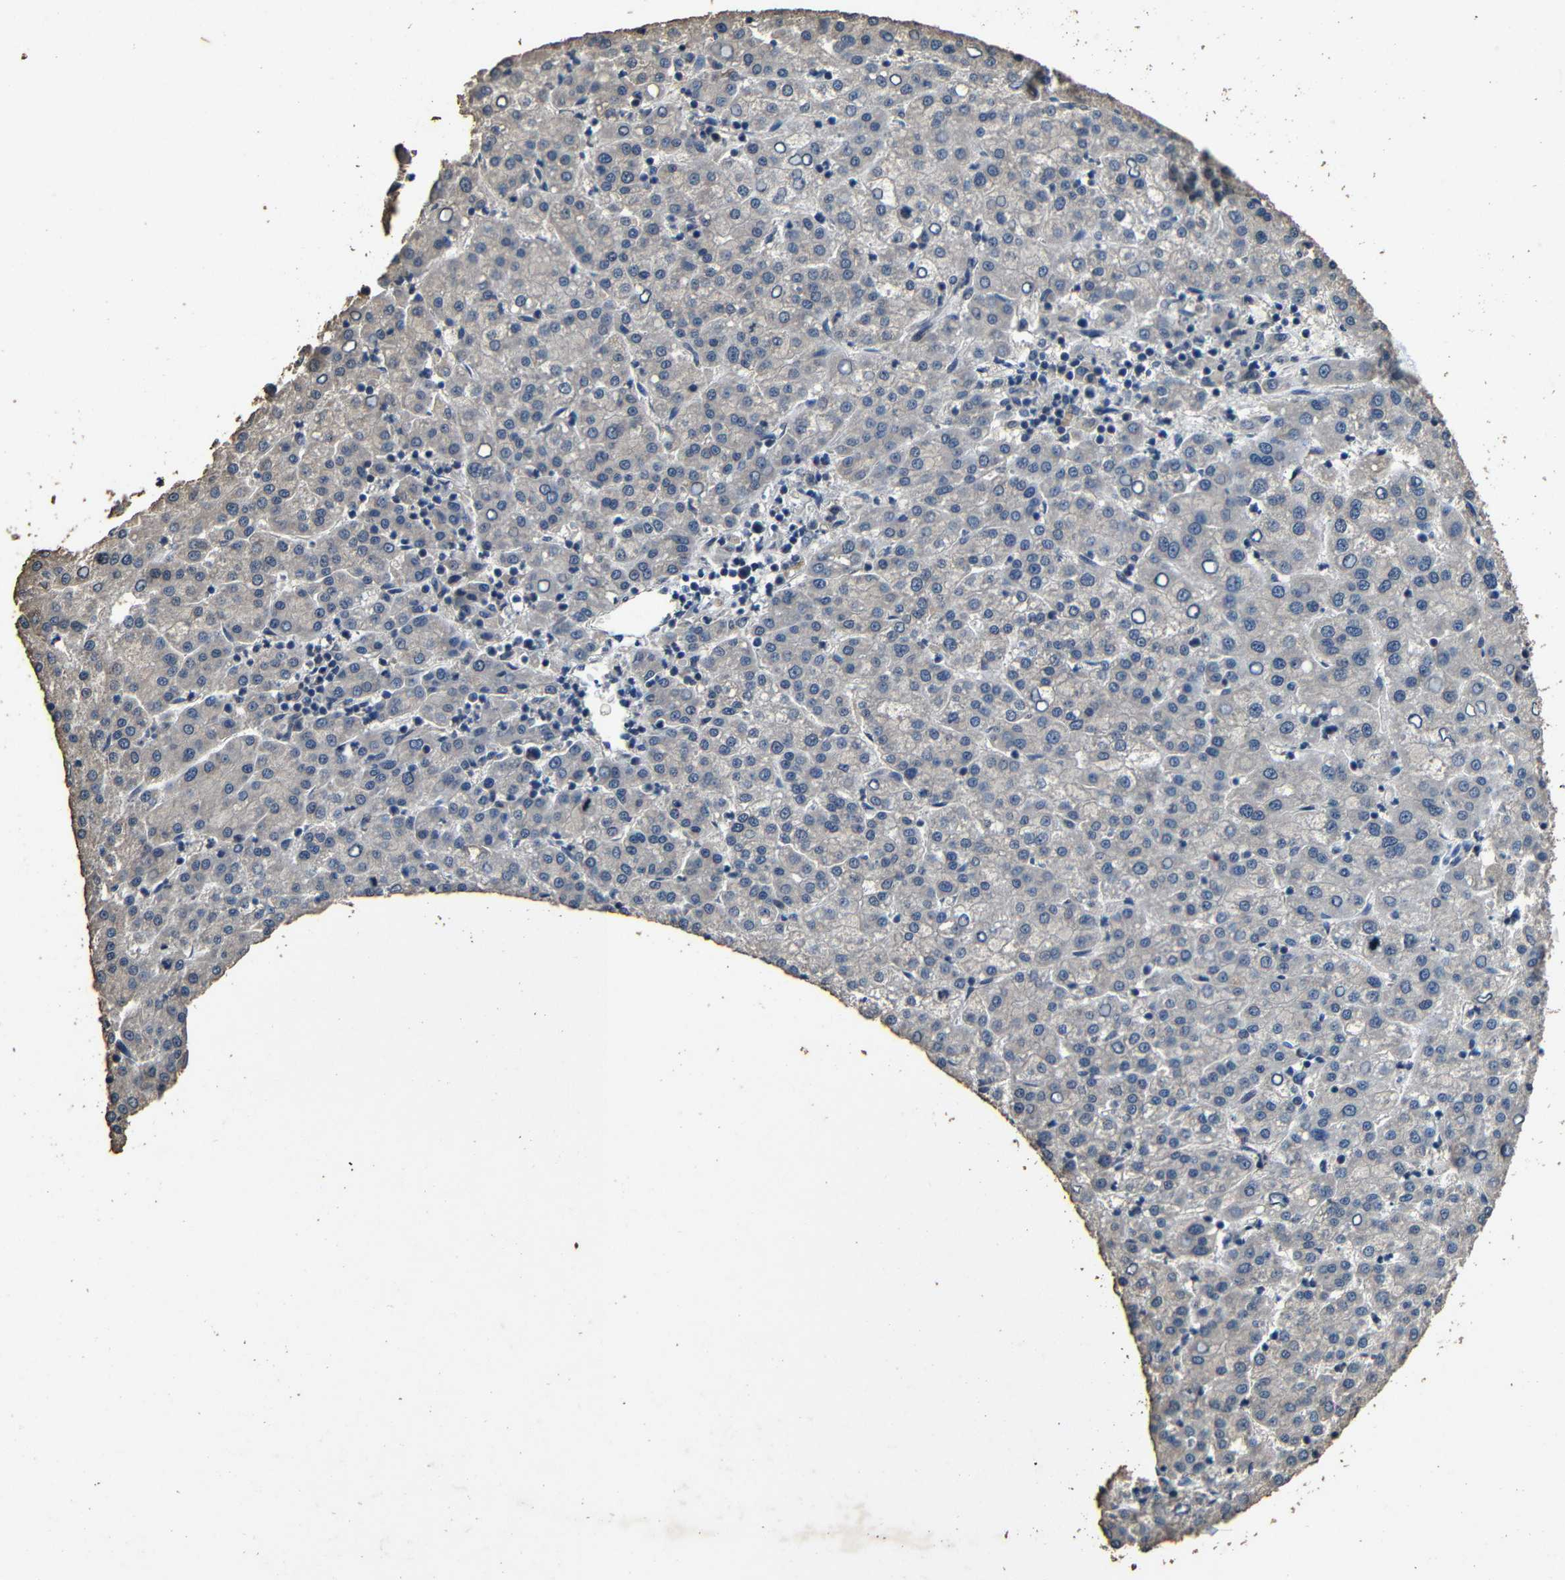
{"staining": {"intensity": "negative", "quantity": "none", "location": "none"}, "tissue": "liver cancer", "cell_type": "Tumor cells", "image_type": "cancer", "snomed": [{"axis": "morphology", "description": "Carcinoma, Hepatocellular, NOS"}, {"axis": "topography", "description": "Liver"}], "caption": "An IHC photomicrograph of liver cancer is shown. There is no staining in tumor cells of liver cancer.", "gene": "C6orf89", "patient": {"sex": "female", "age": 58}}